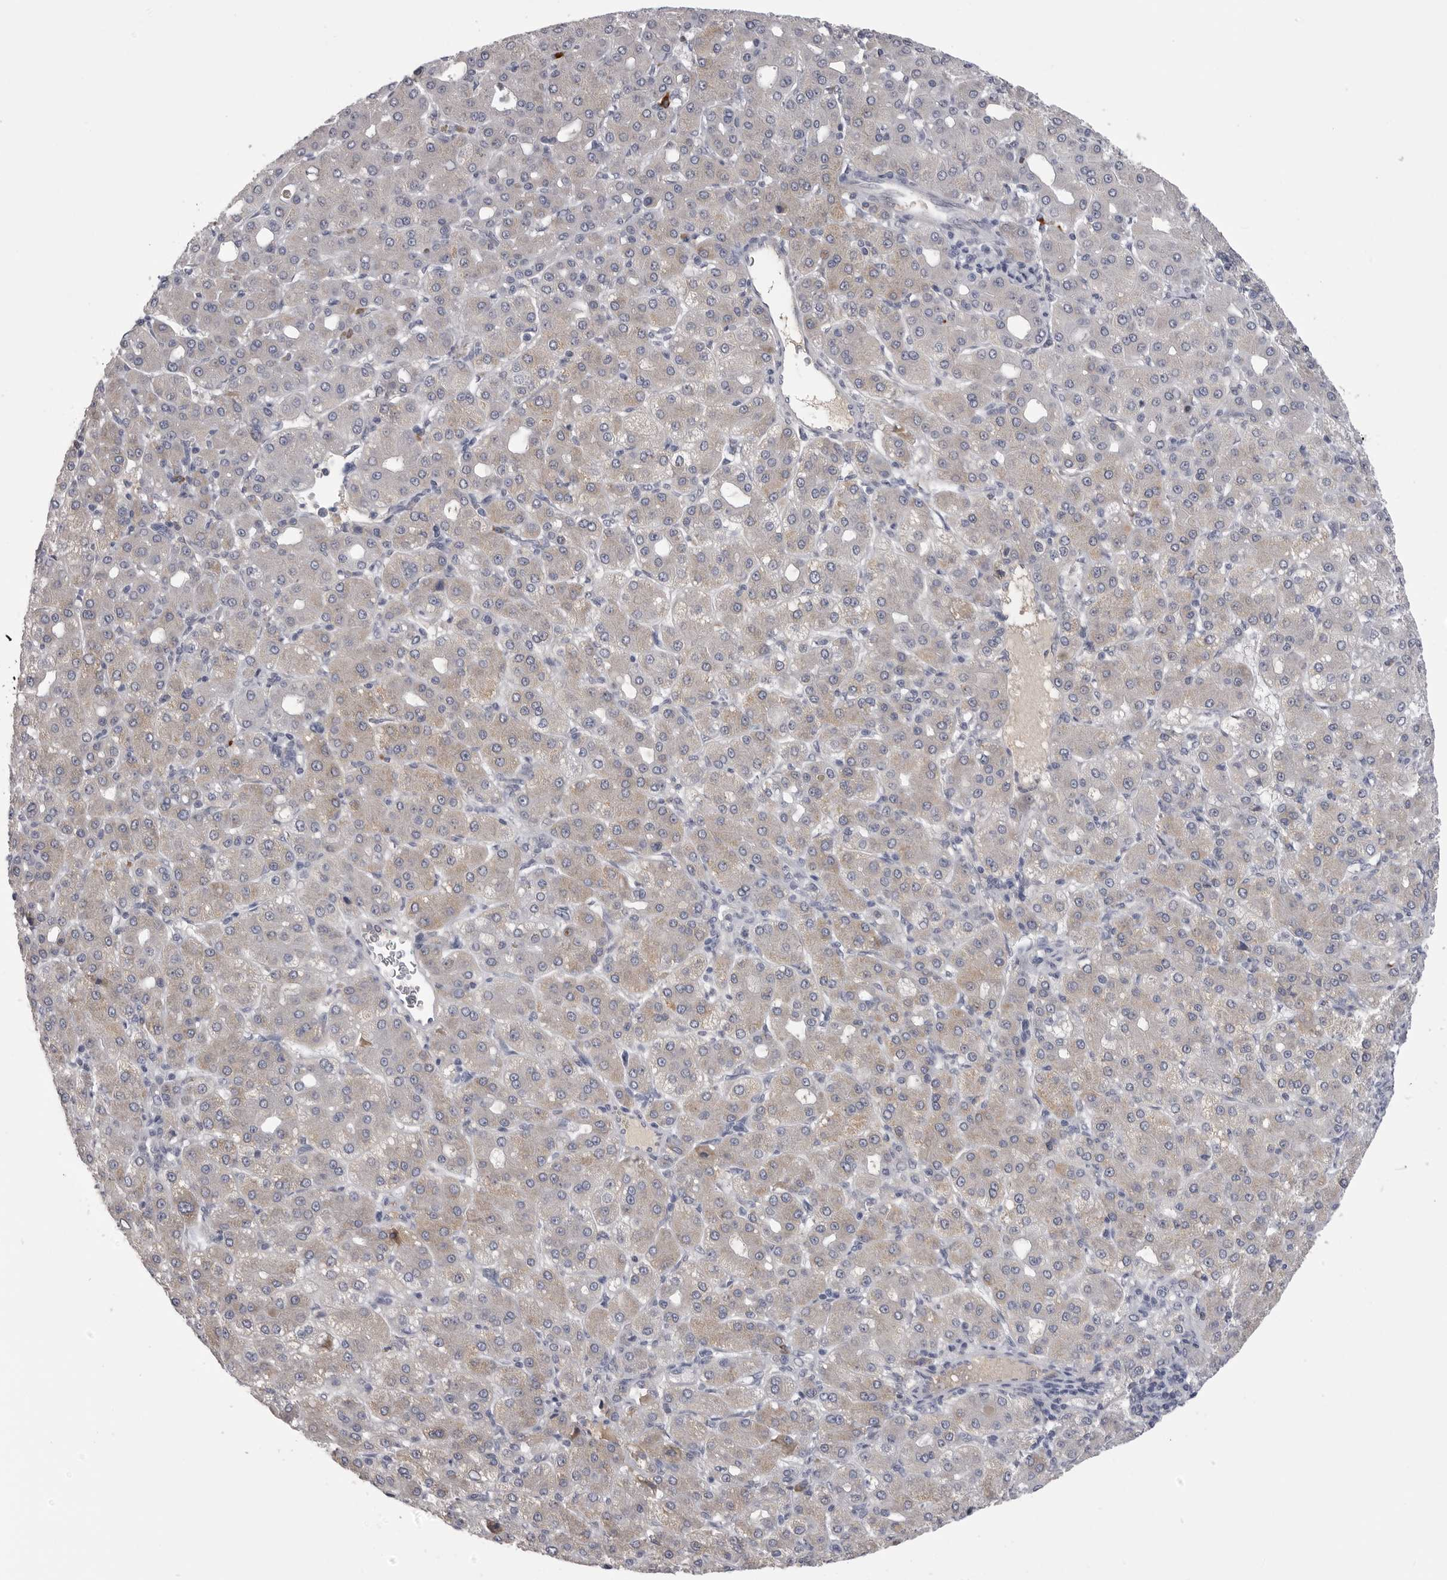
{"staining": {"intensity": "weak", "quantity": "<25%", "location": "cytoplasmic/membranous"}, "tissue": "liver cancer", "cell_type": "Tumor cells", "image_type": "cancer", "snomed": [{"axis": "morphology", "description": "Carcinoma, Hepatocellular, NOS"}, {"axis": "topography", "description": "Liver"}], "caption": "Liver cancer (hepatocellular carcinoma) was stained to show a protein in brown. There is no significant expression in tumor cells. The staining is performed using DAB (3,3'-diaminobenzidine) brown chromogen with nuclei counter-stained in using hematoxylin.", "gene": "FKBP2", "patient": {"sex": "male", "age": 65}}